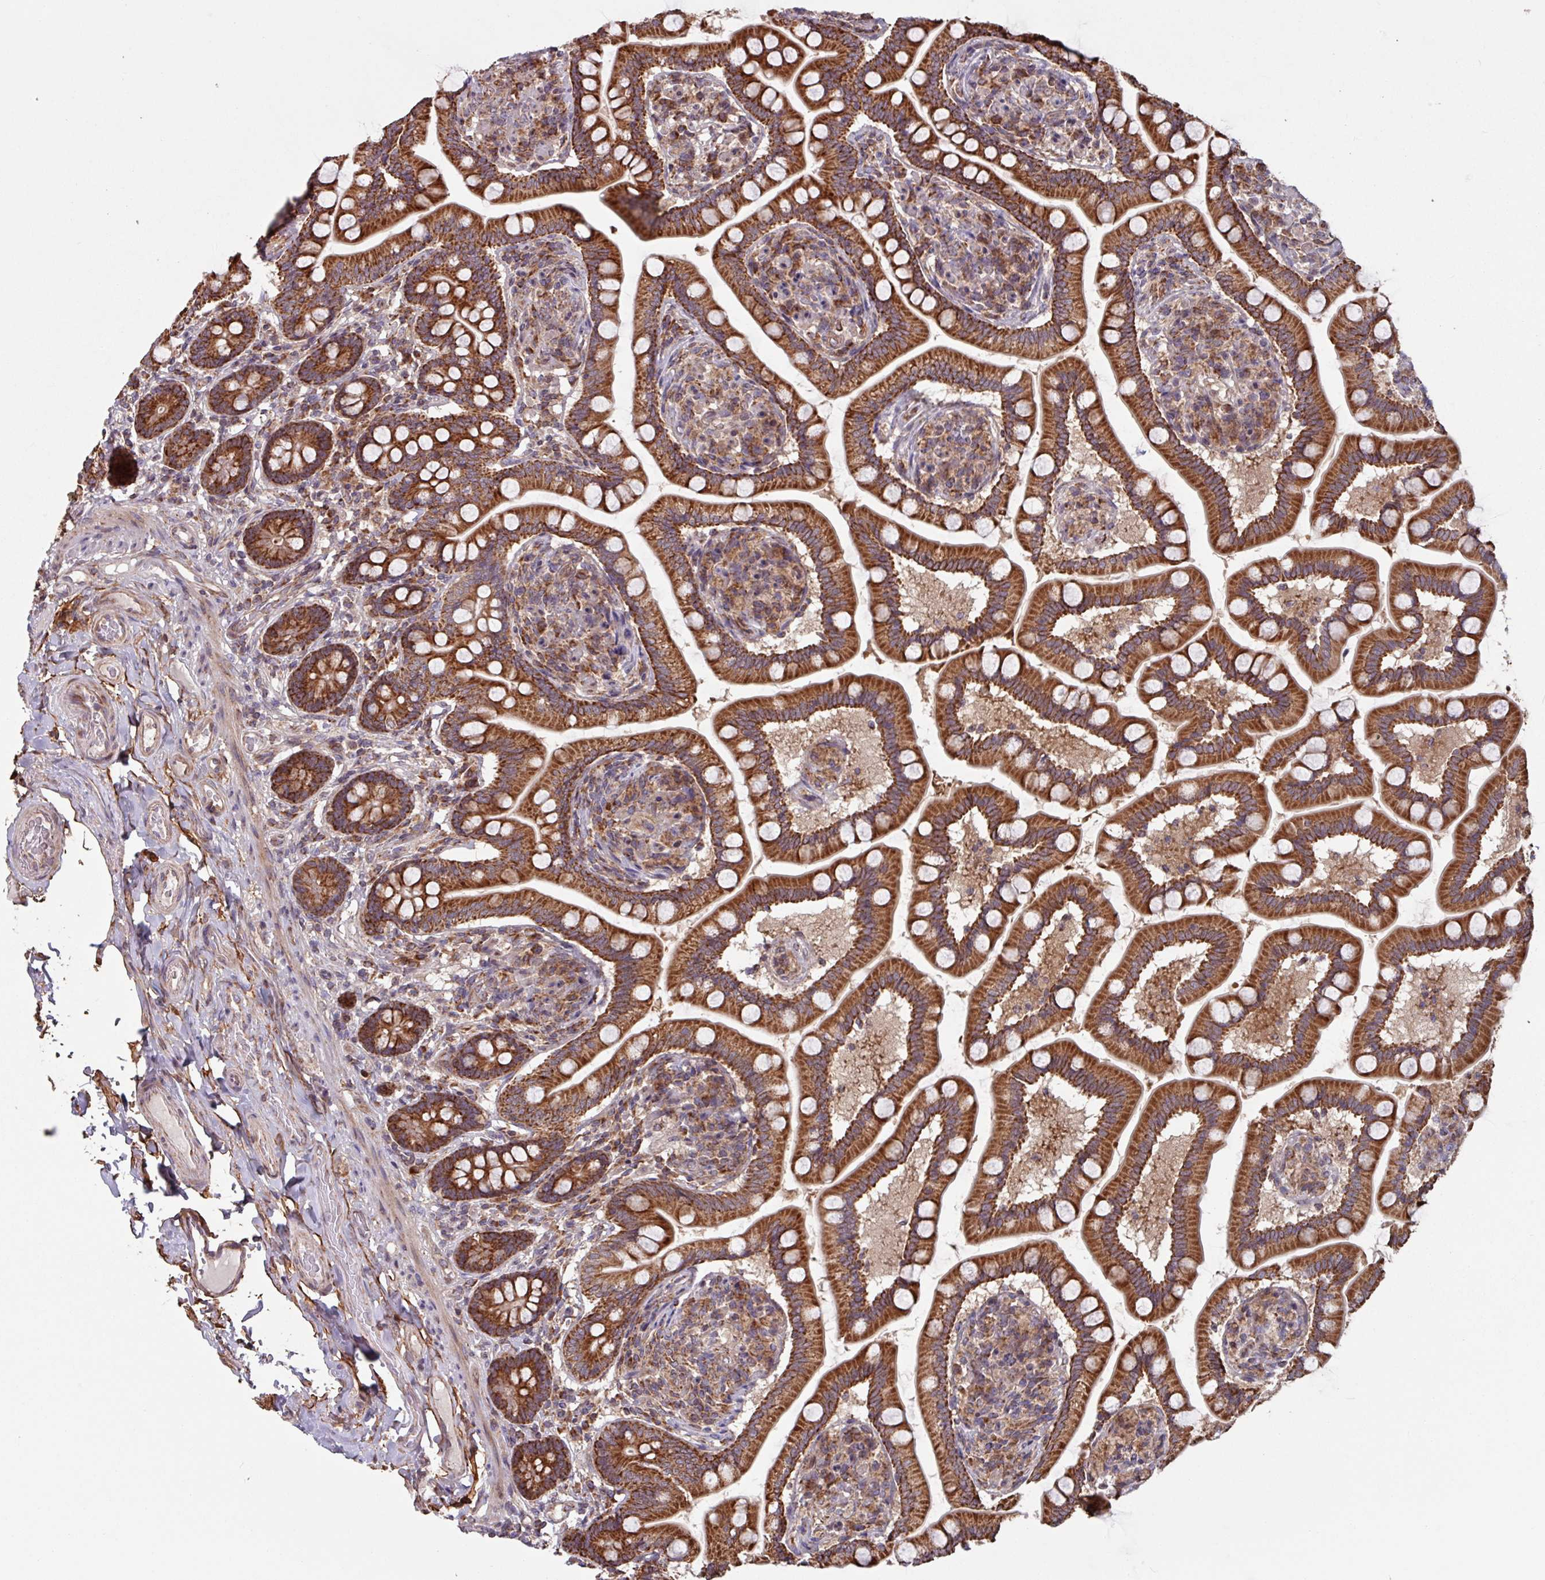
{"staining": {"intensity": "strong", "quantity": ">75%", "location": "cytoplasmic/membranous"}, "tissue": "small intestine", "cell_type": "Glandular cells", "image_type": "normal", "snomed": [{"axis": "morphology", "description": "Normal tissue, NOS"}, {"axis": "topography", "description": "Small intestine"}], "caption": "Protein expression analysis of normal human small intestine reveals strong cytoplasmic/membranous positivity in about >75% of glandular cells.", "gene": "COX7C", "patient": {"sex": "female", "age": 64}}